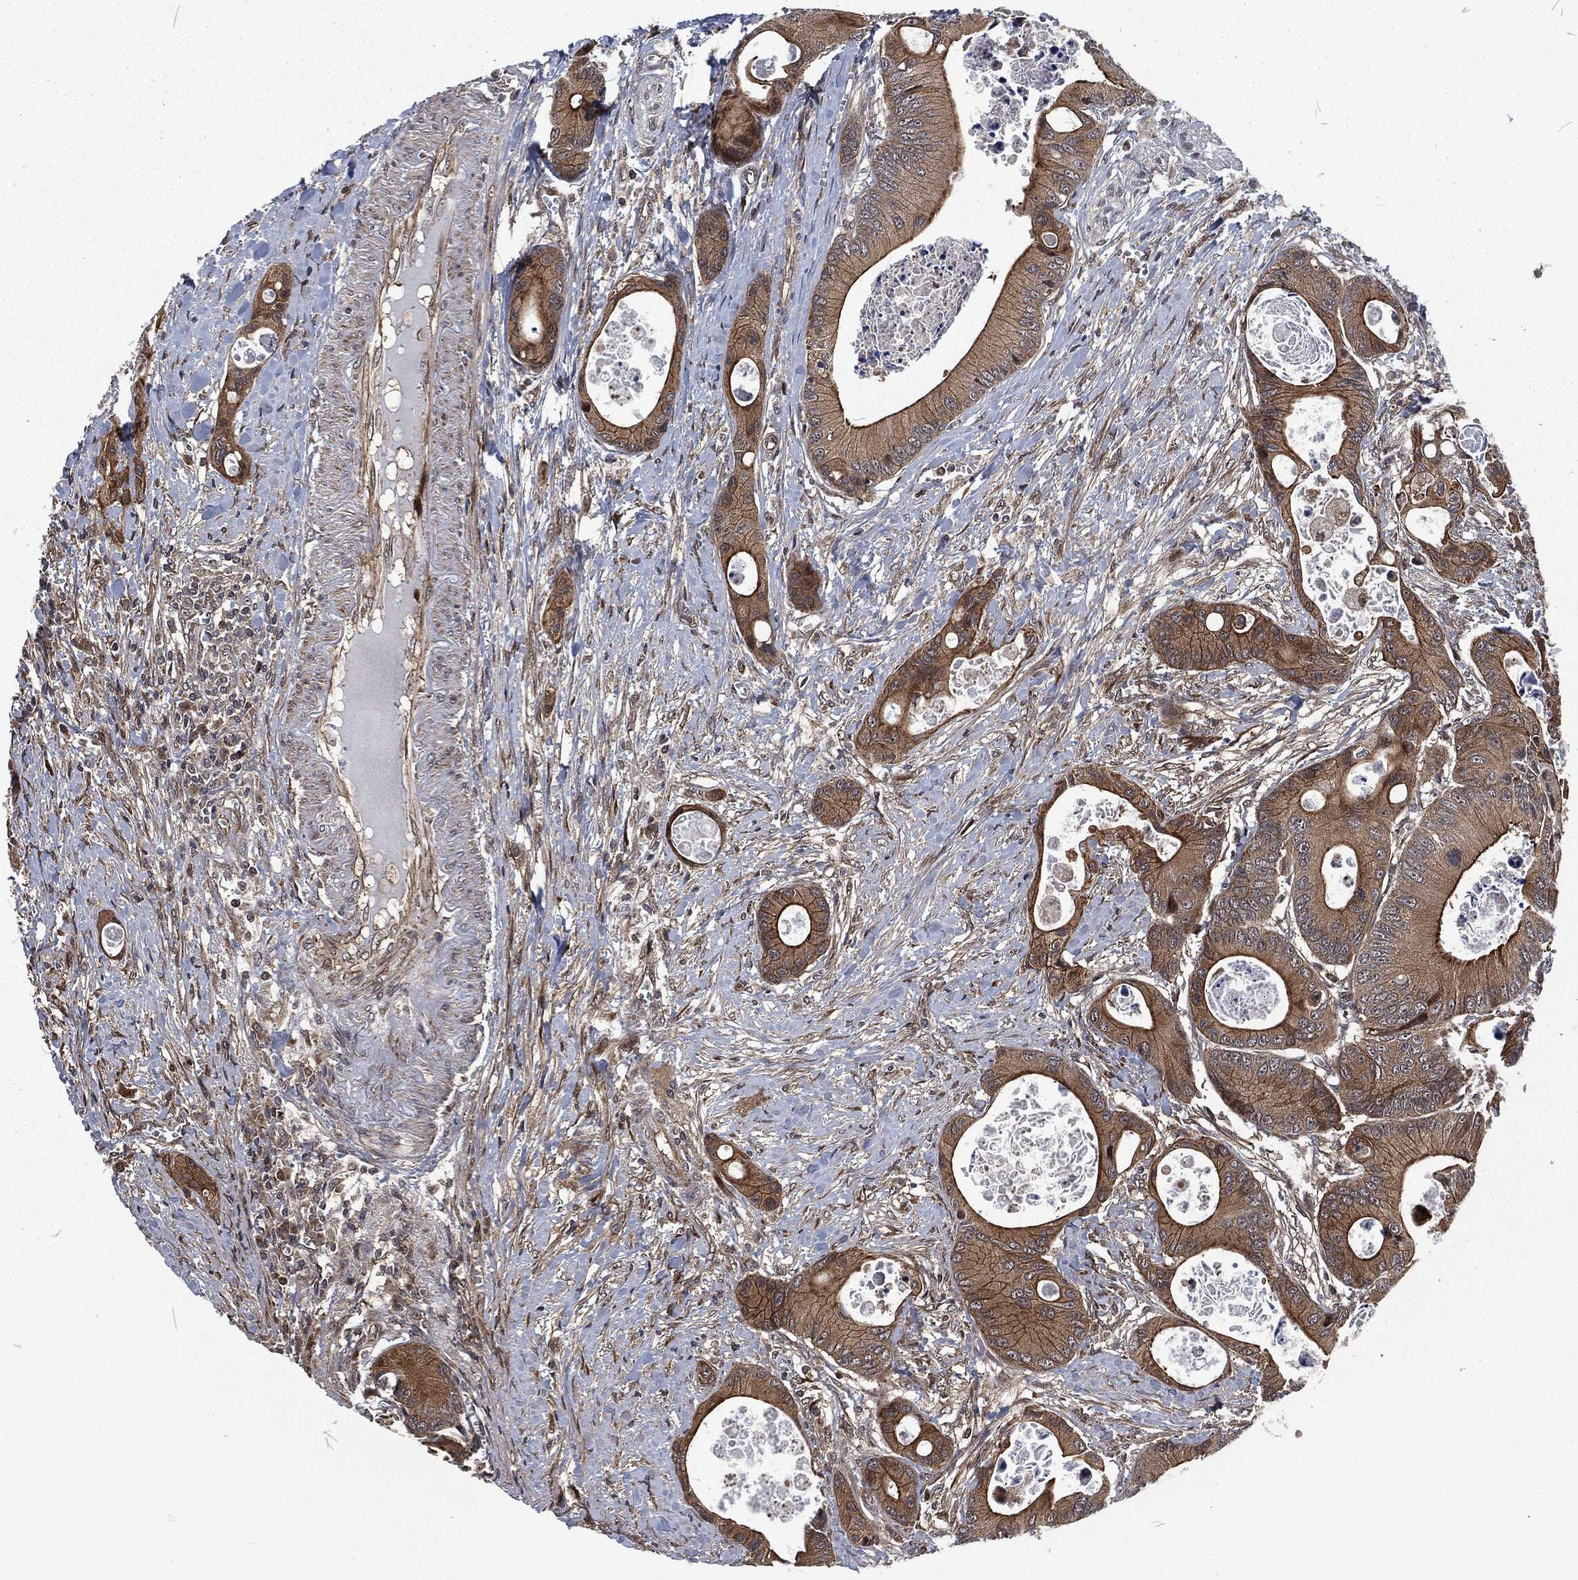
{"staining": {"intensity": "moderate", "quantity": ">75%", "location": "cytoplasmic/membranous"}, "tissue": "colorectal cancer", "cell_type": "Tumor cells", "image_type": "cancer", "snomed": [{"axis": "morphology", "description": "Adenocarcinoma, NOS"}, {"axis": "topography", "description": "Colon"}], "caption": "The image exhibits a brown stain indicating the presence of a protein in the cytoplasmic/membranous of tumor cells in colorectal adenocarcinoma.", "gene": "CMPK2", "patient": {"sex": "female", "age": 78}}